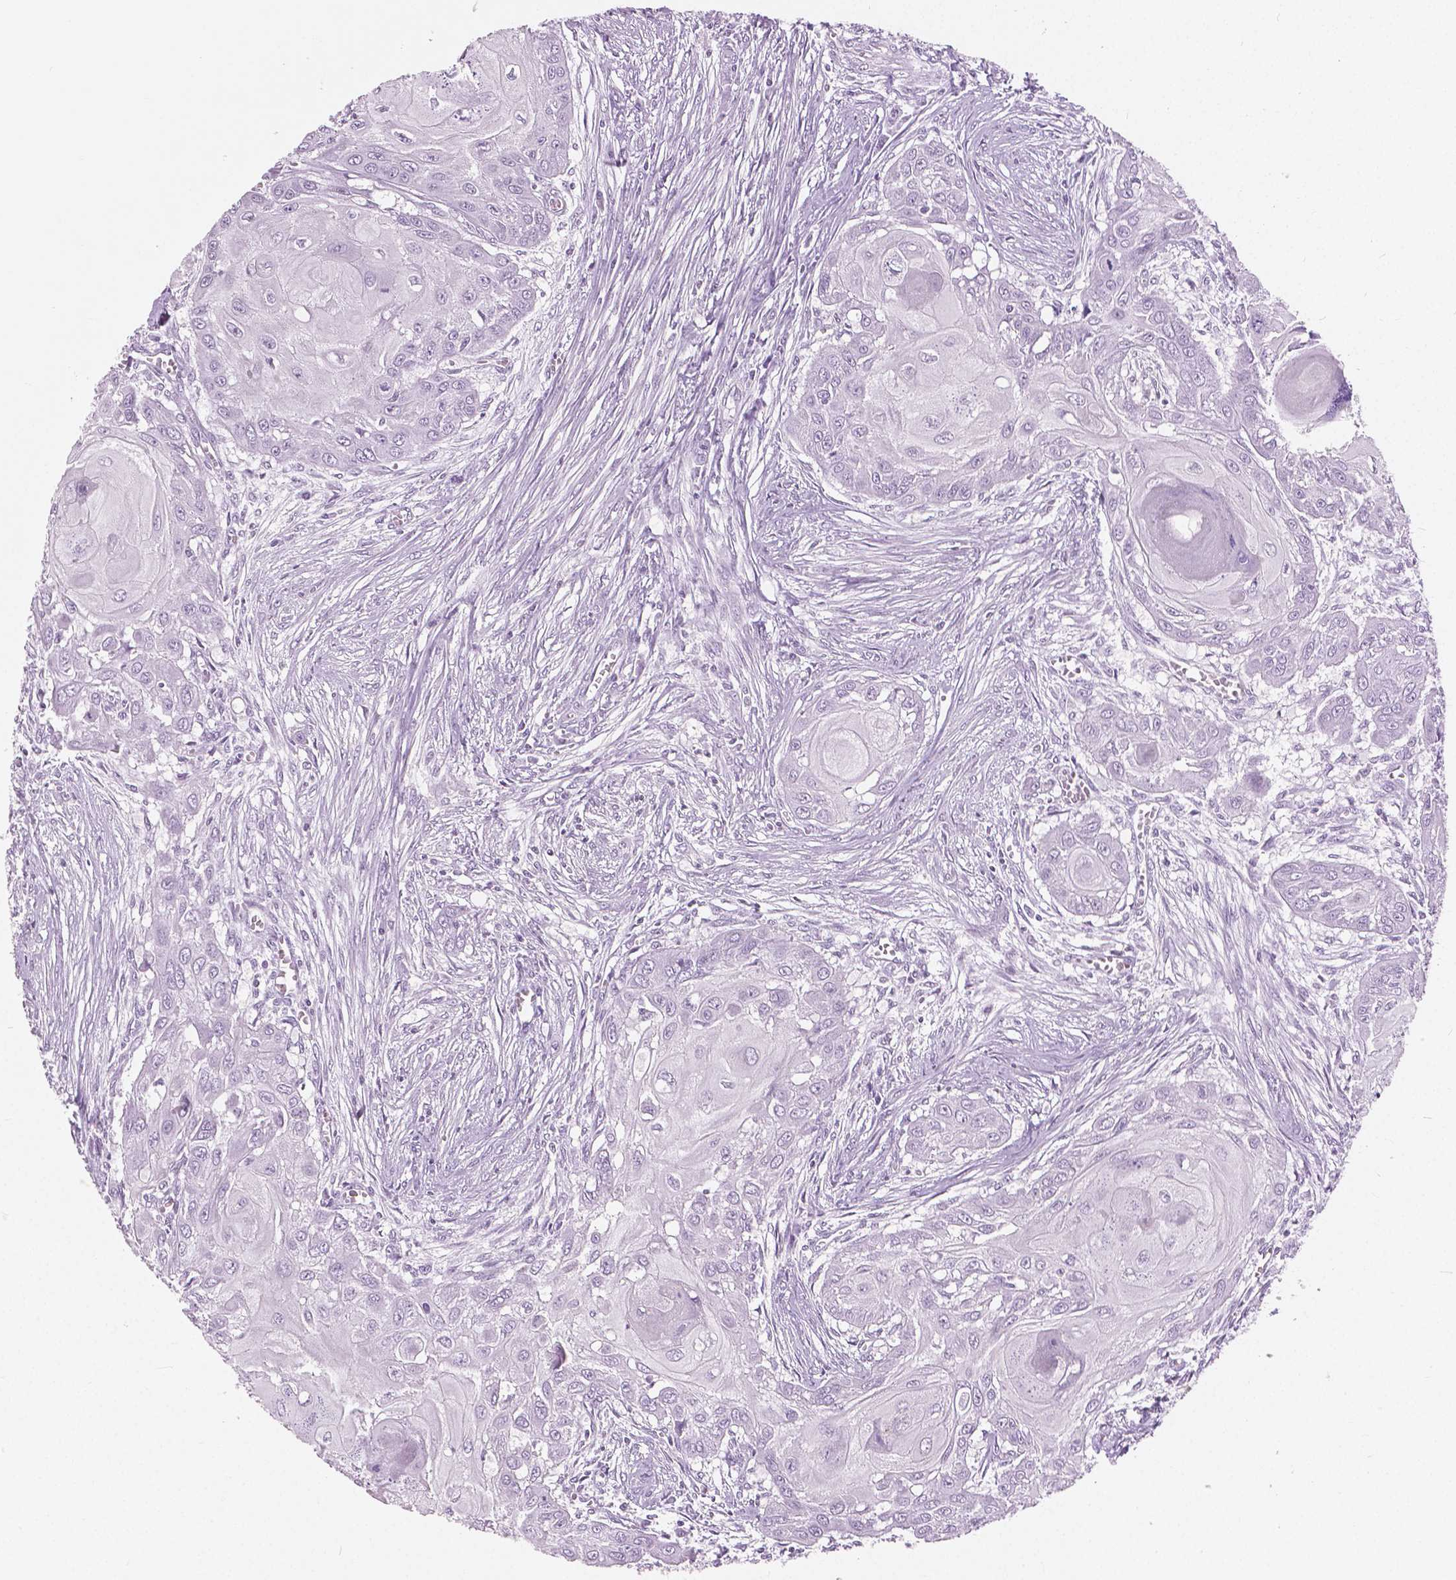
{"staining": {"intensity": "negative", "quantity": "none", "location": "none"}, "tissue": "head and neck cancer", "cell_type": "Tumor cells", "image_type": "cancer", "snomed": [{"axis": "morphology", "description": "Squamous cell carcinoma, NOS"}, {"axis": "topography", "description": "Oral tissue"}, {"axis": "topography", "description": "Head-Neck"}], "caption": "Immunohistochemical staining of human squamous cell carcinoma (head and neck) demonstrates no significant positivity in tumor cells. The staining was performed using DAB (3,3'-diaminobenzidine) to visualize the protein expression in brown, while the nuclei were stained in blue with hematoxylin (Magnification: 20x).", "gene": "GALM", "patient": {"sex": "male", "age": 71}}